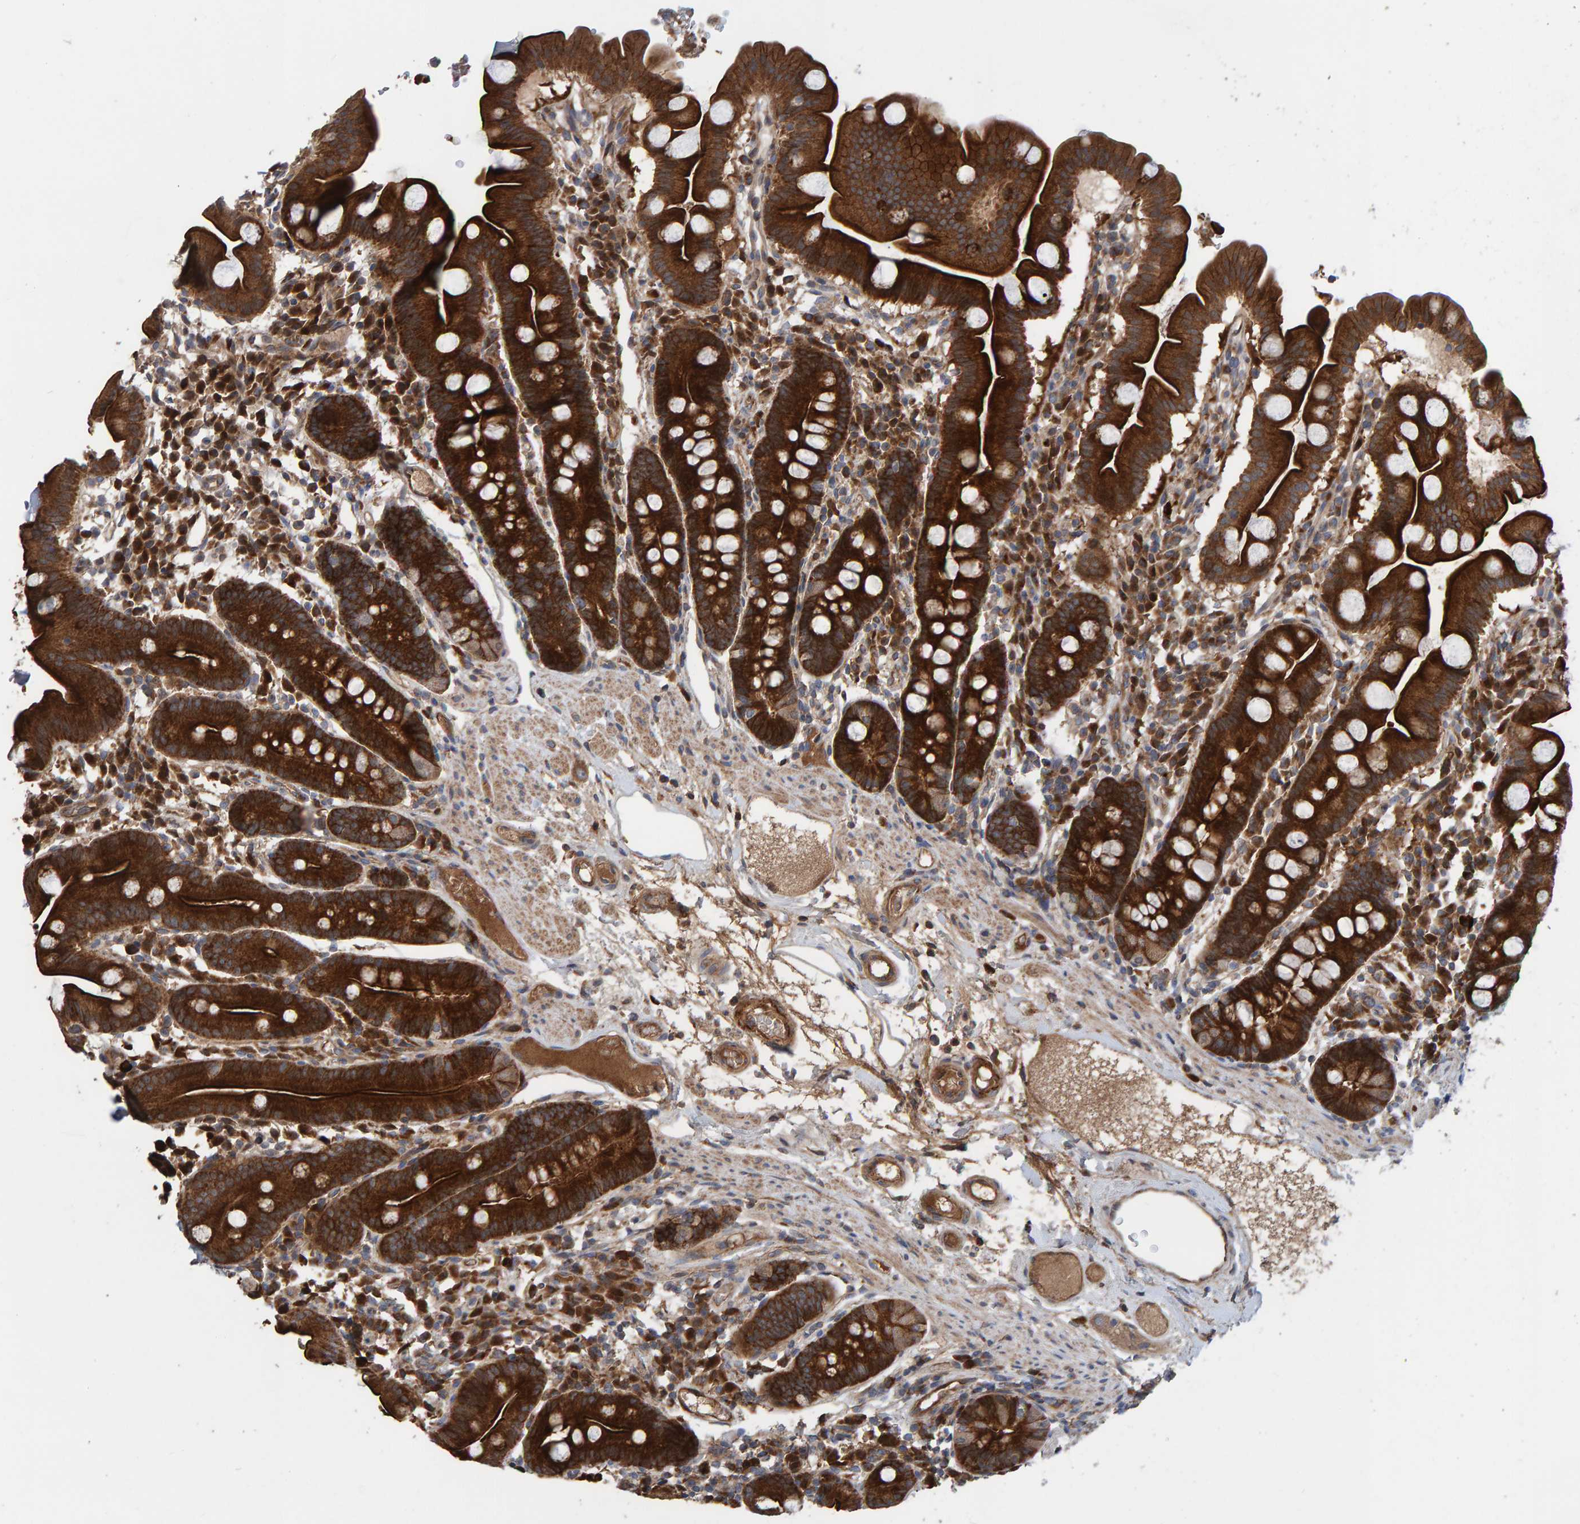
{"staining": {"intensity": "strong", "quantity": ">75%", "location": "cytoplasmic/membranous"}, "tissue": "duodenum", "cell_type": "Glandular cells", "image_type": "normal", "snomed": [{"axis": "morphology", "description": "Normal tissue, NOS"}, {"axis": "topography", "description": "Duodenum"}], "caption": "A high amount of strong cytoplasmic/membranous positivity is appreciated in approximately >75% of glandular cells in normal duodenum.", "gene": "KIAA0753", "patient": {"sex": "male", "age": 50}}